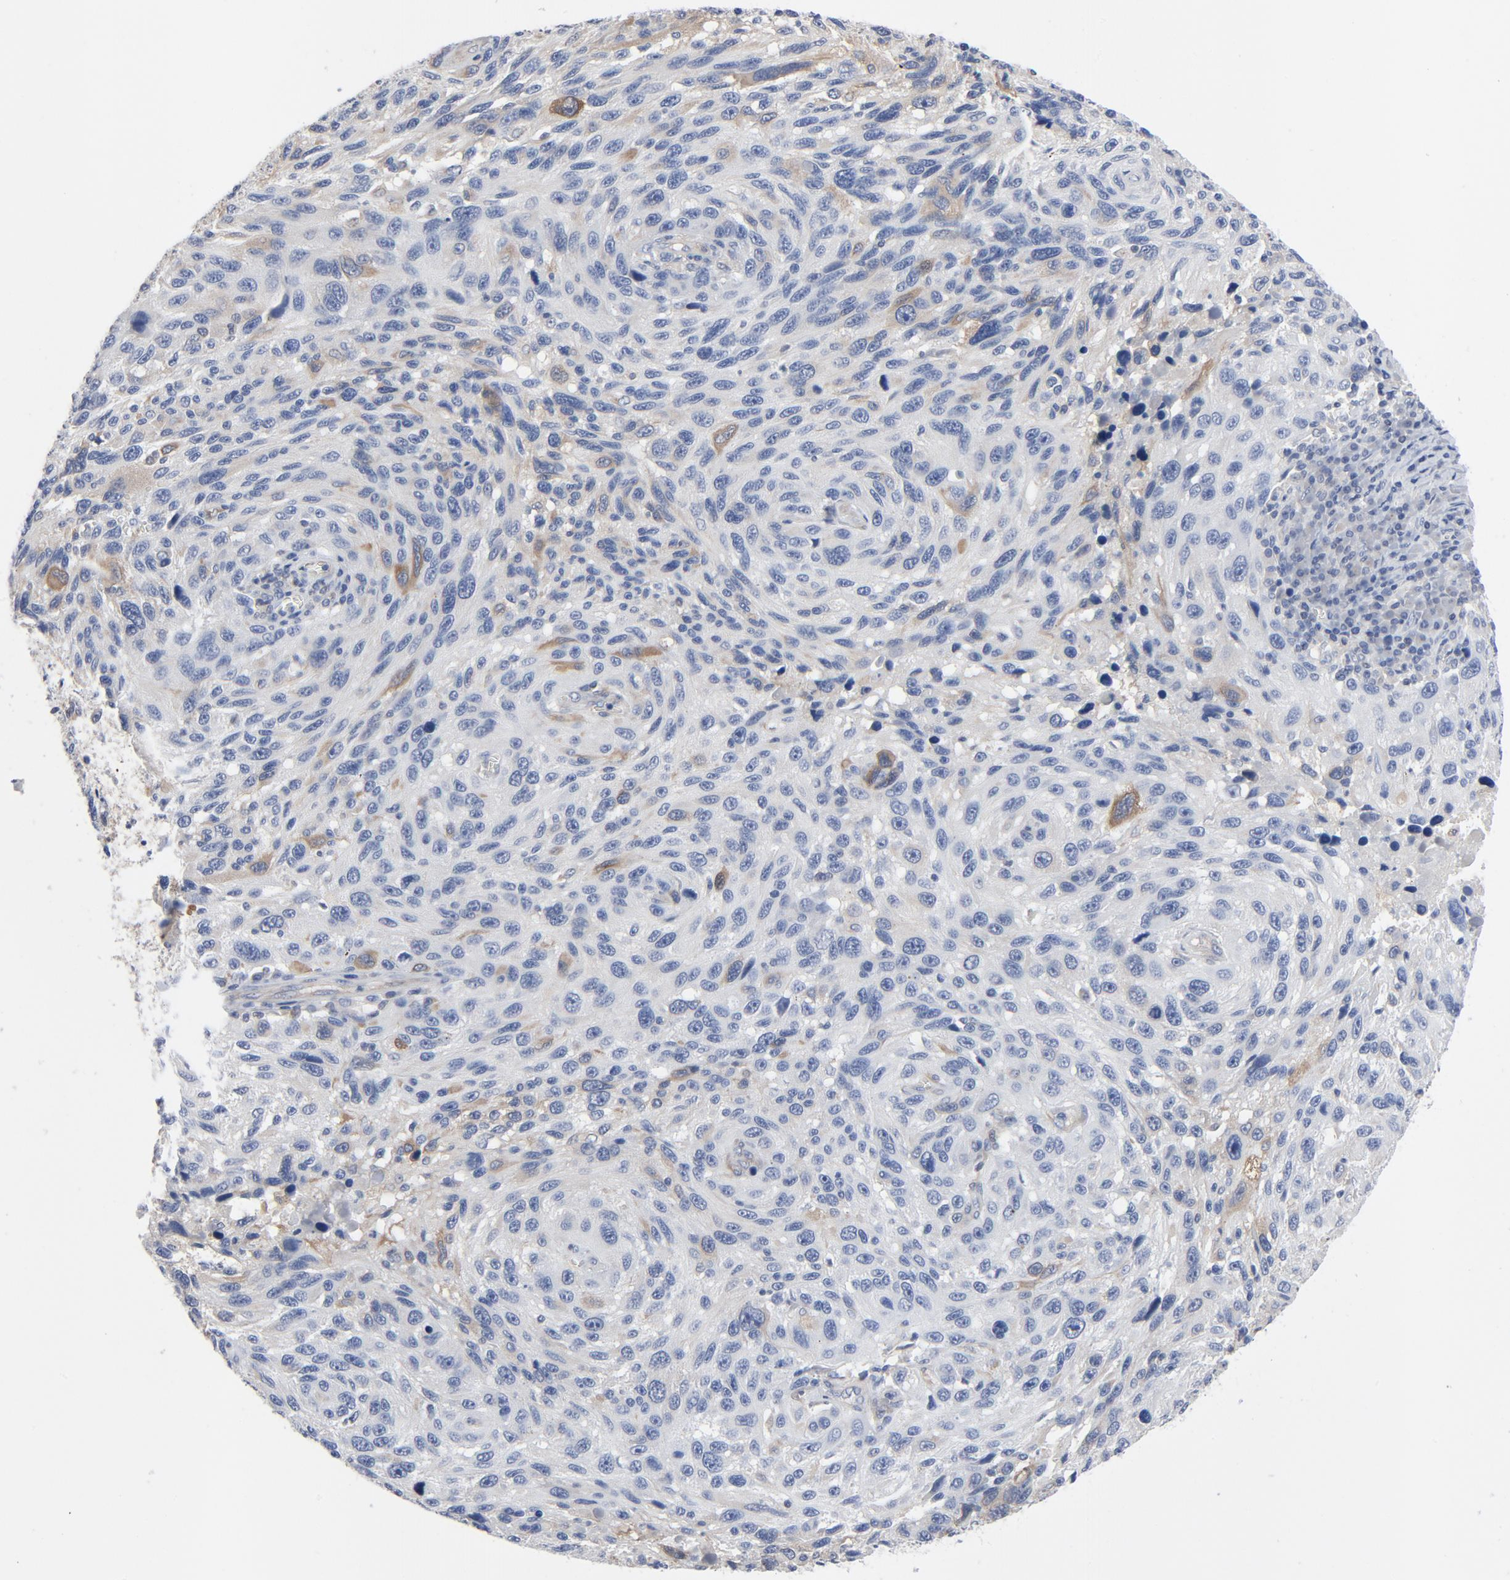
{"staining": {"intensity": "moderate", "quantity": "<25%", "location": "cytoplasmic/membranous"}, "tissue": "melanoma", "cell_type": "Tumor cells", "image_type": "cancer", "snomed": [{"axis": "morphology", "description": "Malignant melanoma, NOS"}, {"axis": "topography", "description": "Skin"}], "caption": "Malignant melanoma stained with a protein marker exhibits moderate staining in tumor cells.", "gene": "DYNLT3", "patient": {"sex": "male", "age": 53}}